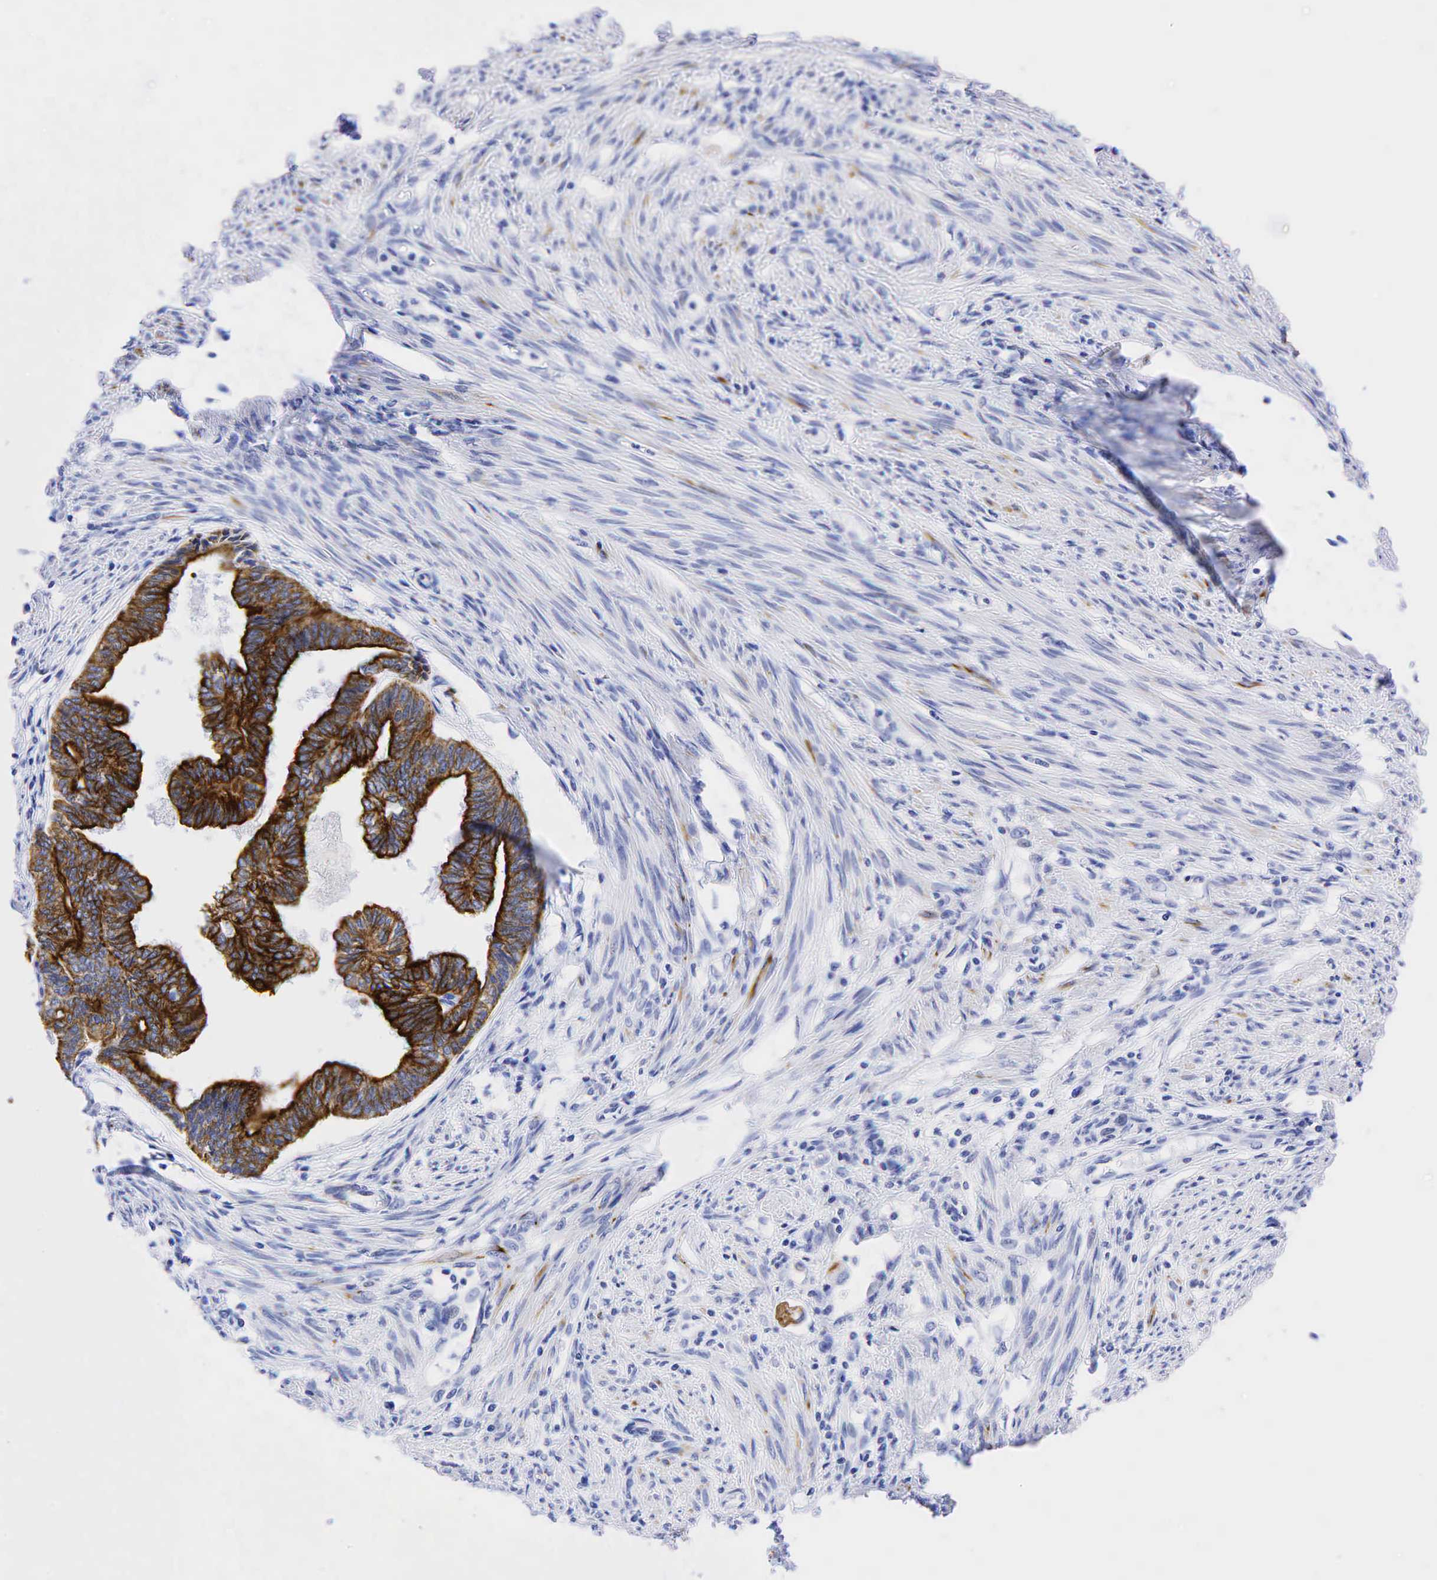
{"staining": {"intensity": "strong", "quantity": ">75%", "location": "cytoplasmic/membranous"}, "tissue": "endometrial cancer", "cell_type": "Tumor cells", "image_type": "cancer", "snomed": [{"axis": "morphology", "description": "Adenocarcinoma, NOS"}, {"axis": "topography", "description": "Endometrium"}], "caption": "Strong cytoplasmic/membranous staining is appreciated in approximately >75% of tumor cells in endometrial cancer (adenocarcinoma).", "gene": "KRT18", "patient": {"sex": "female", "age": 75}}